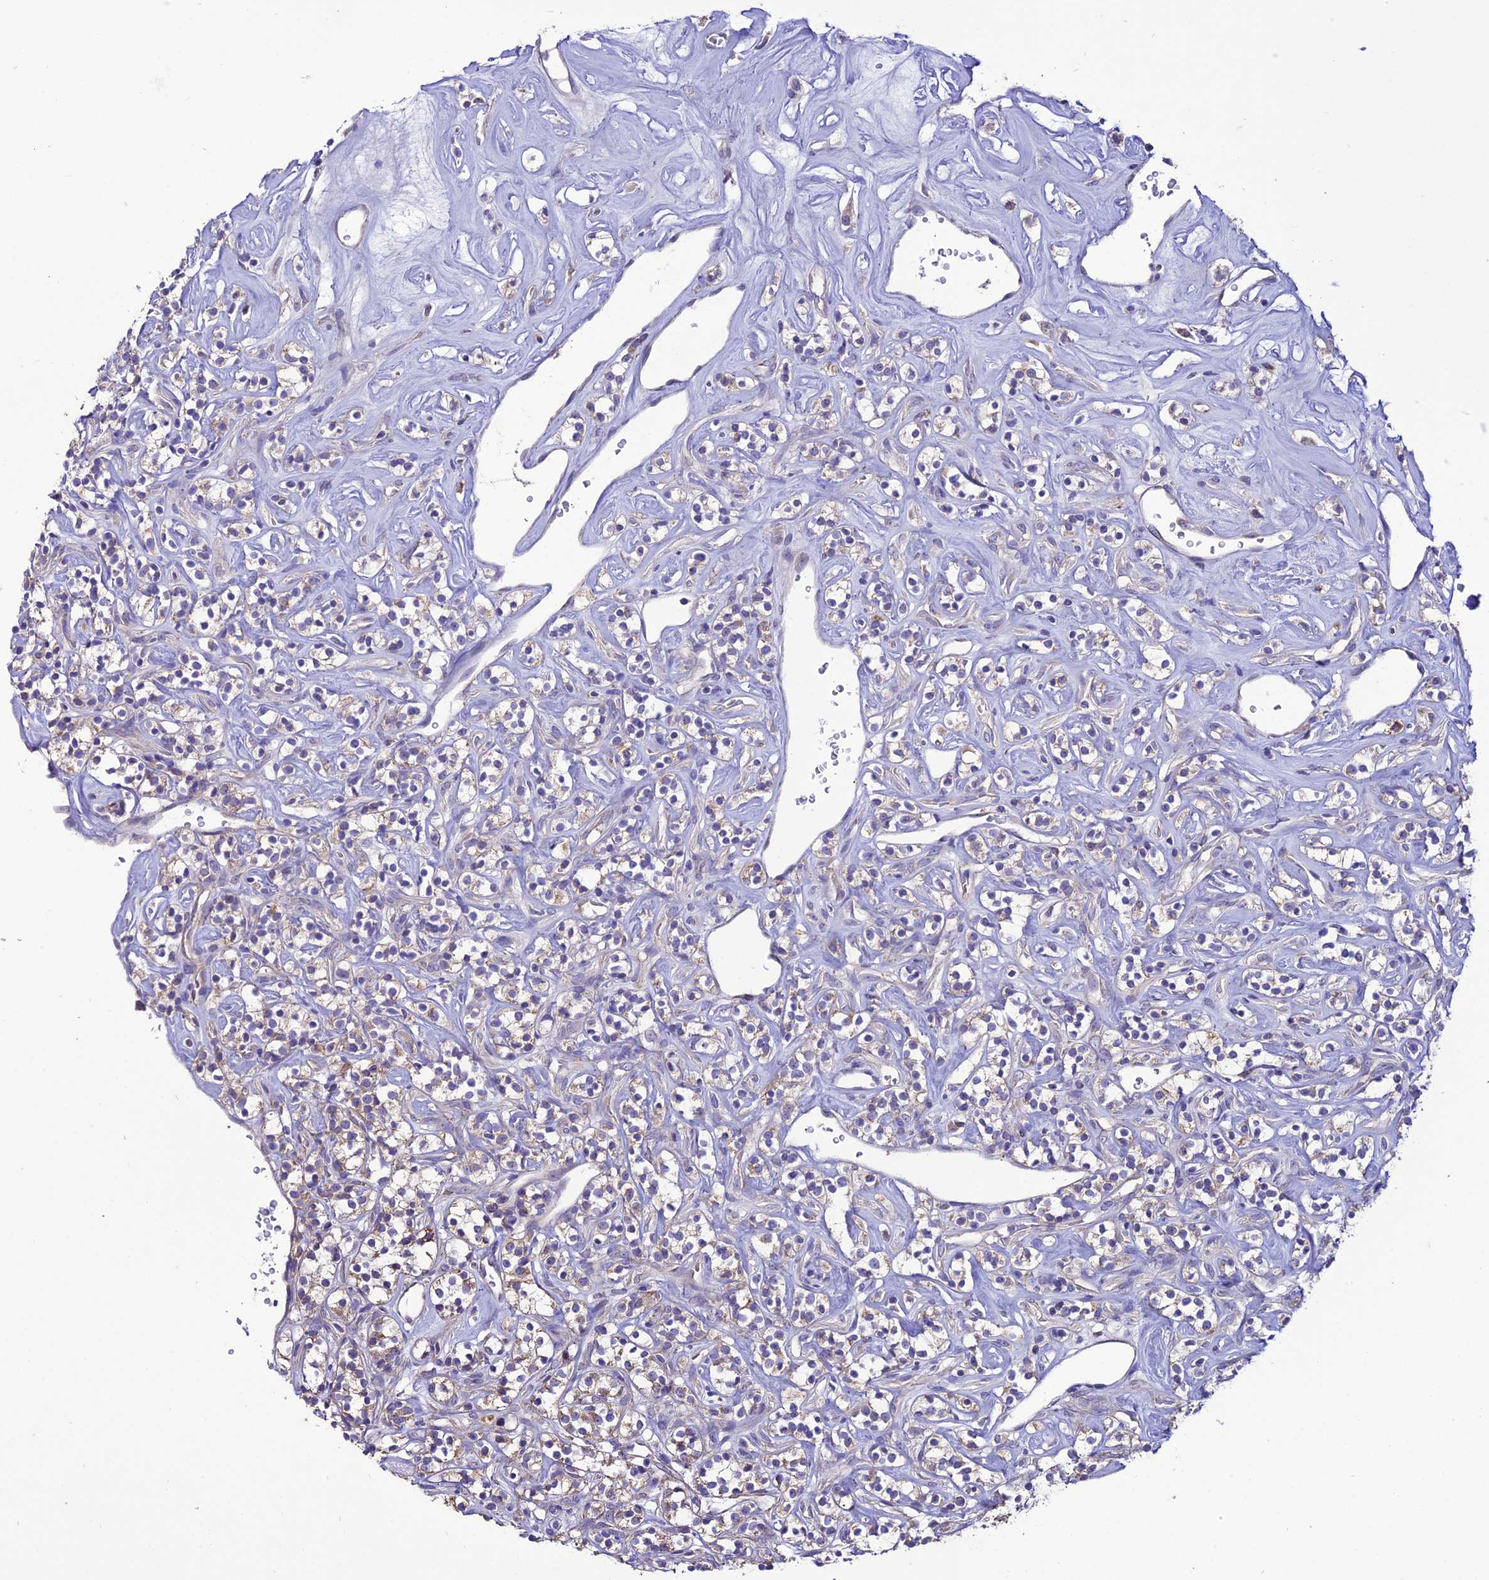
{"staining": {"intensity": "weak", "quantity": "<25%", "location": "cytoplasmic/membranous"}, "tissue": "renal cancer", "cell_type": "Tumor cells", "image_type": "cancer", "snomed": [{"axis": "morphology", "description": "Adenocarcinoma, NOS"}, {"axis": "topography", "description": "Kidney"}], "caption": "This is a image of immunohistochemistry staining of renal cancer, which shows no positivity in tumor cells.", "gene": "HOGA1", "patient": {"sex": "male", "age": 77}}